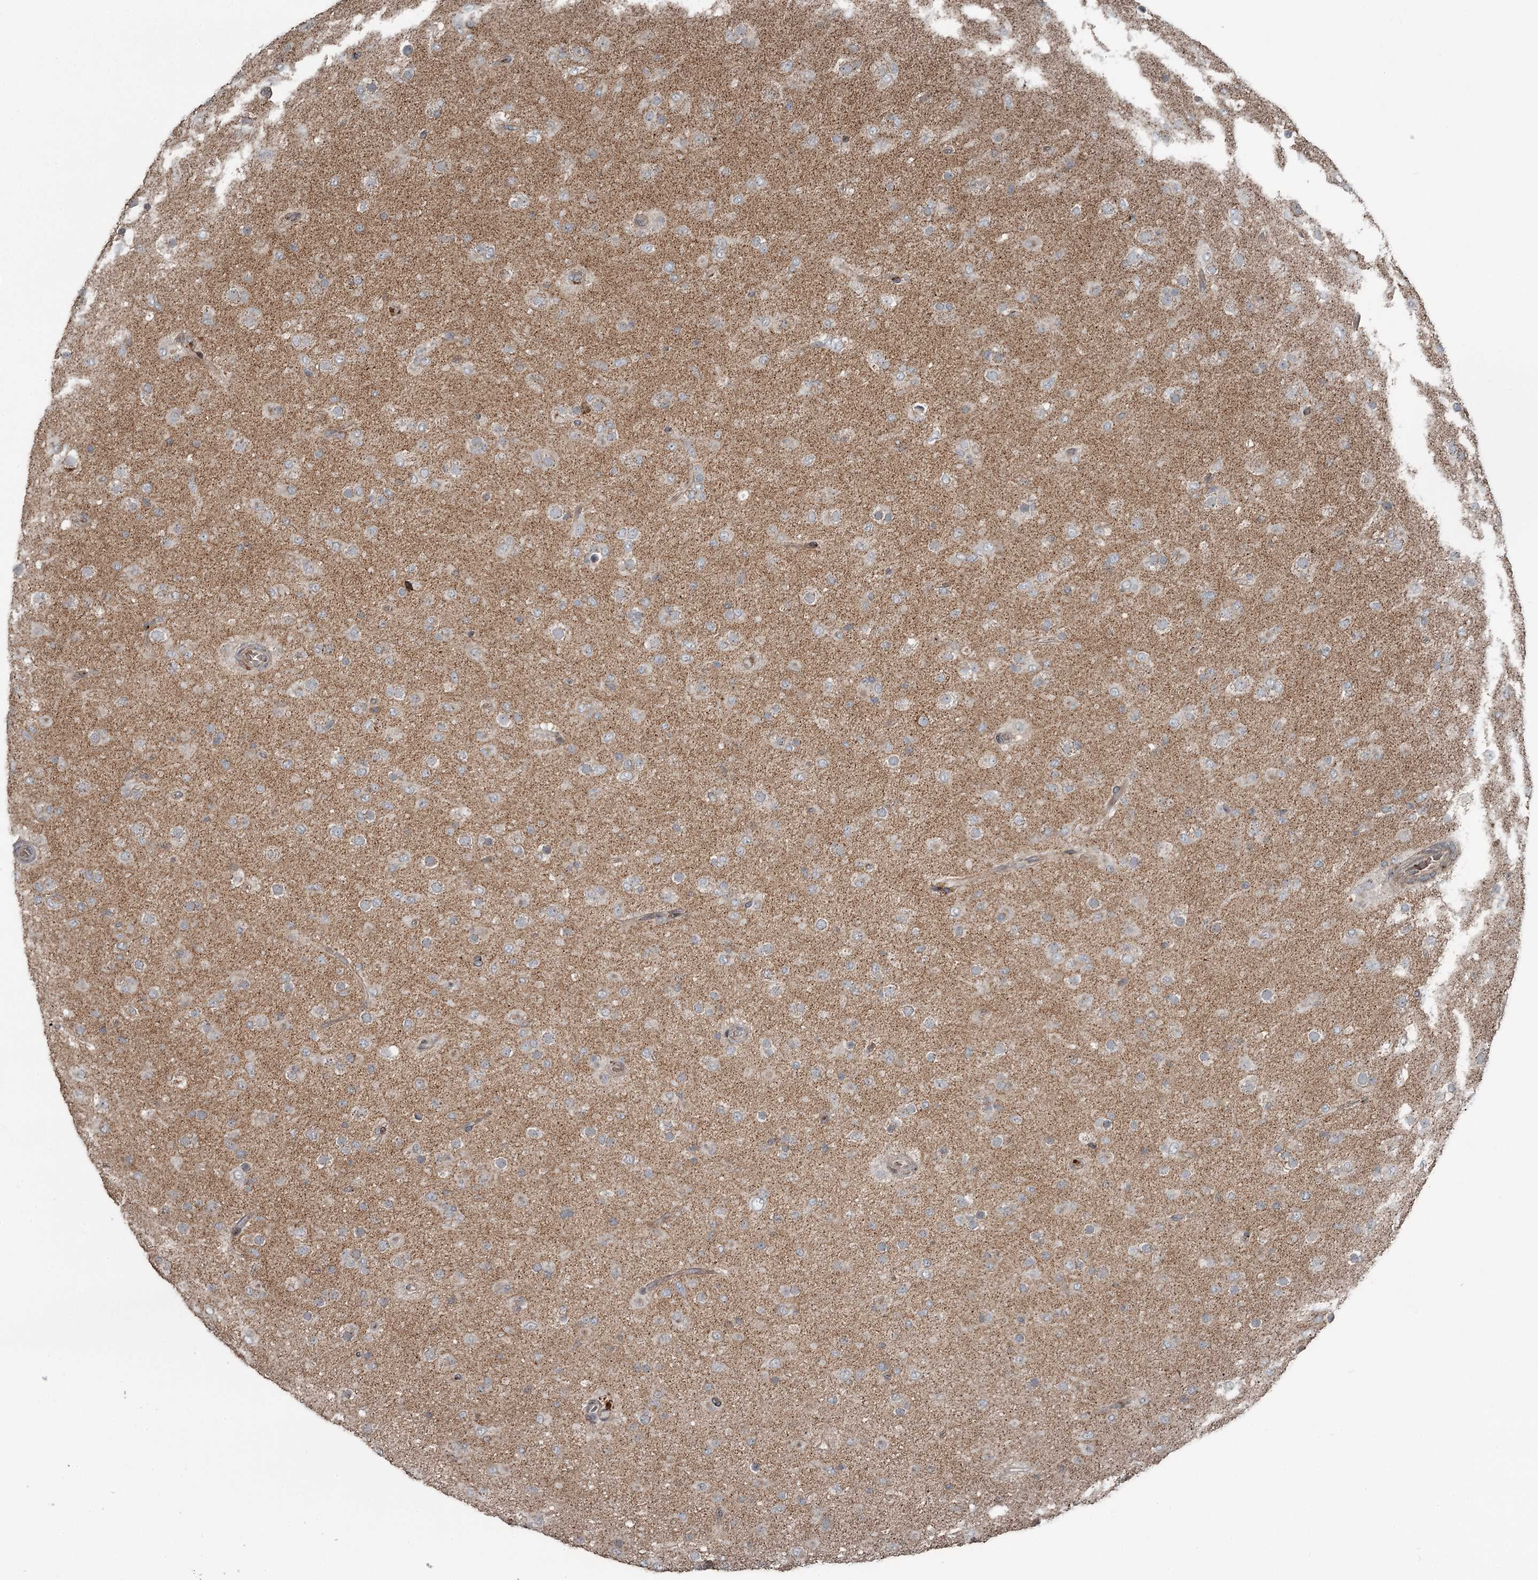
{"staining": {"intensity": "weak", "quantity": "<25%", "location": "cytoplasmic/membranous"}, "tissue": "glioma", "cell_type": "Tumor cells", "image_type": "cancer", "snomed": [{"axis": "morphology", "description": "Glioma, malignant, Low grade"}, {"axis": "topography", "description": "Brain"}], "caption": "Human glioma stained for a protein using IHC displays no expression in tumor cells.", "gene": "RASSF8", "patient": {"sex": "male", "age": 65}}